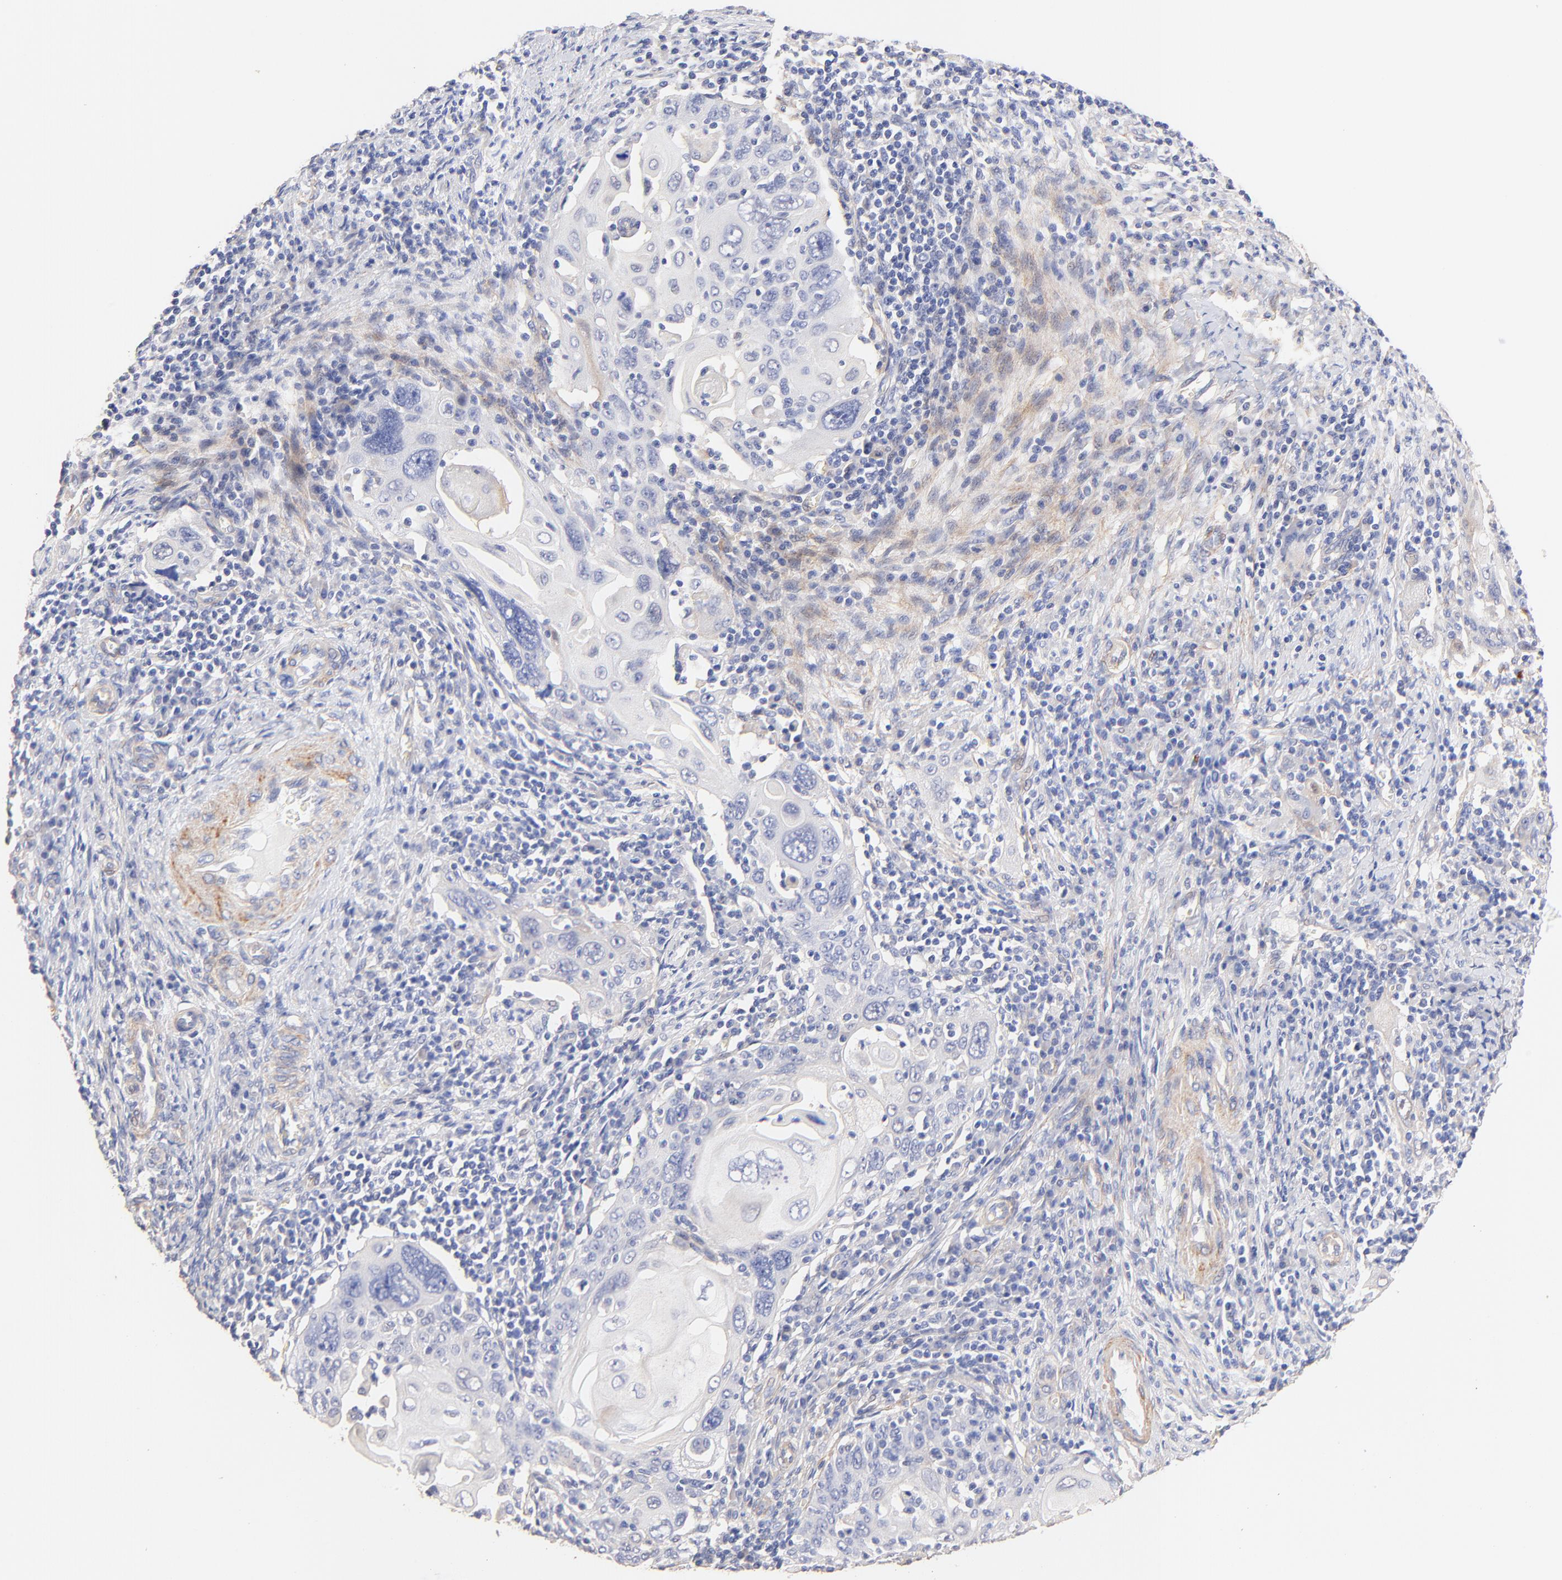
{"staining": {"intensity": "negative", "quantity": "none", "location": "none"}, "tissue": "cervical cancer", "cell_type": "Tumor cells", "image_type": "cancer", "snomed": [{"axis": "morphology", "description": "Squamous cell carcinoma, NOS"}, {"axis": "topography", "description": "Cervix"}], "caption": "Tumor cells are negative for protein expression in human cervical cancer (squamous cell carcinoma).", "gene": "ACTRT1", "patient": {"sex": "female", "age": 54}}